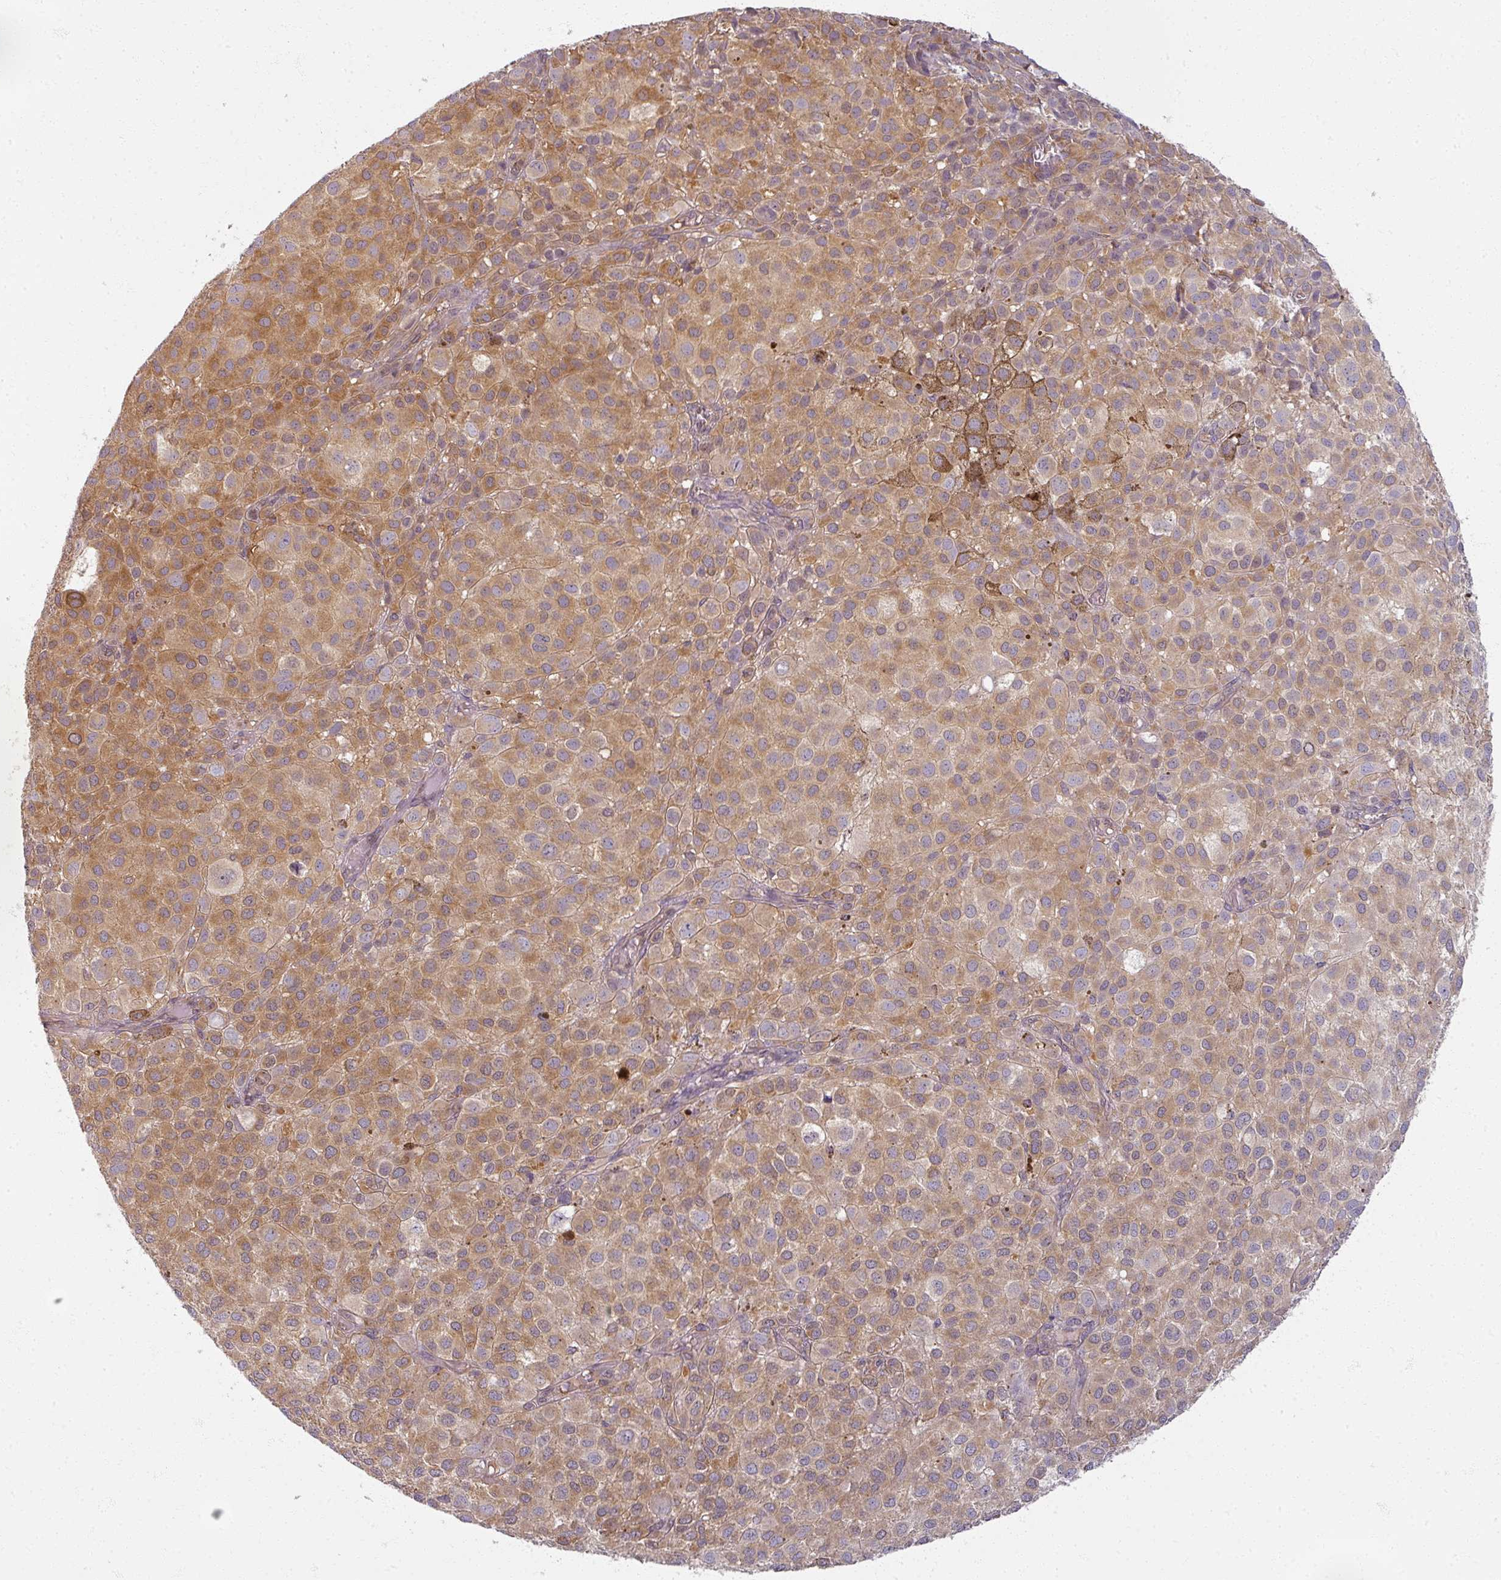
{"staining": {"intensity": "moderate", "quantity": "25%-75%", "location": "cytoplasmic/membranous"}, "tissue": "melanoma", "cell_type": "Tumor cells", "image_type": "cancer", "snomed": [{"axis": "morphology", "description": "Malignant melanoma, NOS"}, {"axis": "topography", "description": "Skin"}], "caption": "Protein staining exhibits moderate cytoplasmic/membranous staining in approximately 25%-75% of tumor cells in melanoma. (DAB = brown stain, brightfield microscopy at high magnification).", "gene": "AGPAT4", "patient": {"sex": "male", "age": 64}}